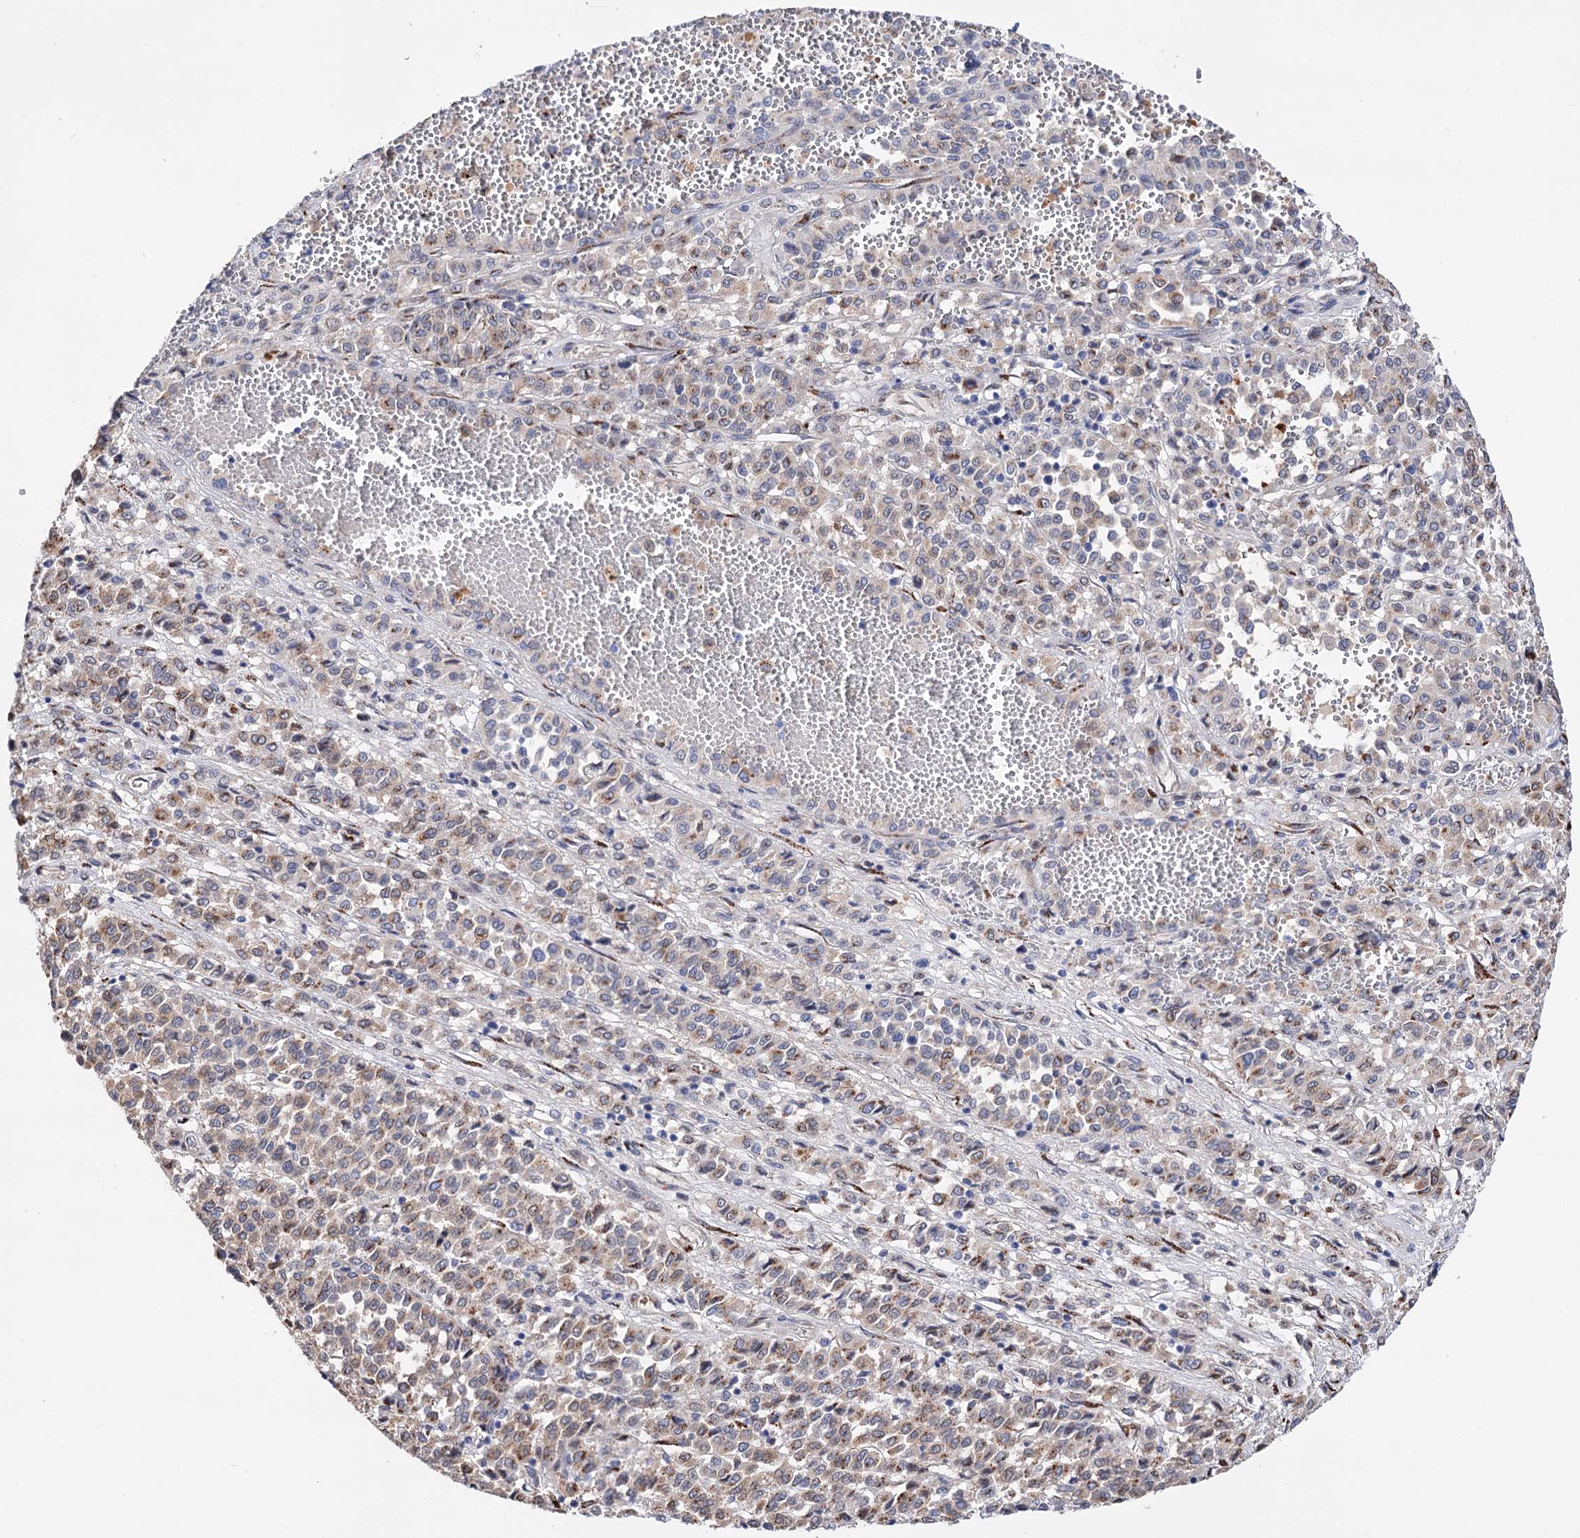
{"staining": {"intensity": "moderate", "quantity": ">75%", "location": "cytoplasmic/membranous"}, "tissue": "melanoma", "cell_type": "Tumor cells", "image_type": "cancer", "snomed": [{"axis": "morphology", "description": "Malignant melanoma, Metastatic site"}, {"axis": "topography", "description": "Pancreas"}], "caption": "IHC of human malignant melanoma (metastatic site) reveals medium levels of moderate cytoplasmic/membranous staining in about >75% of tumor cells. The protein of interest is stained brown, and the nuclei are stained in blue (DAB (3,3'-diaminobenzidine) IHC with brightfield microscopy, high magnification).", "gene": "C11orf96", "patient": {"sex": "female", "age": 30}}